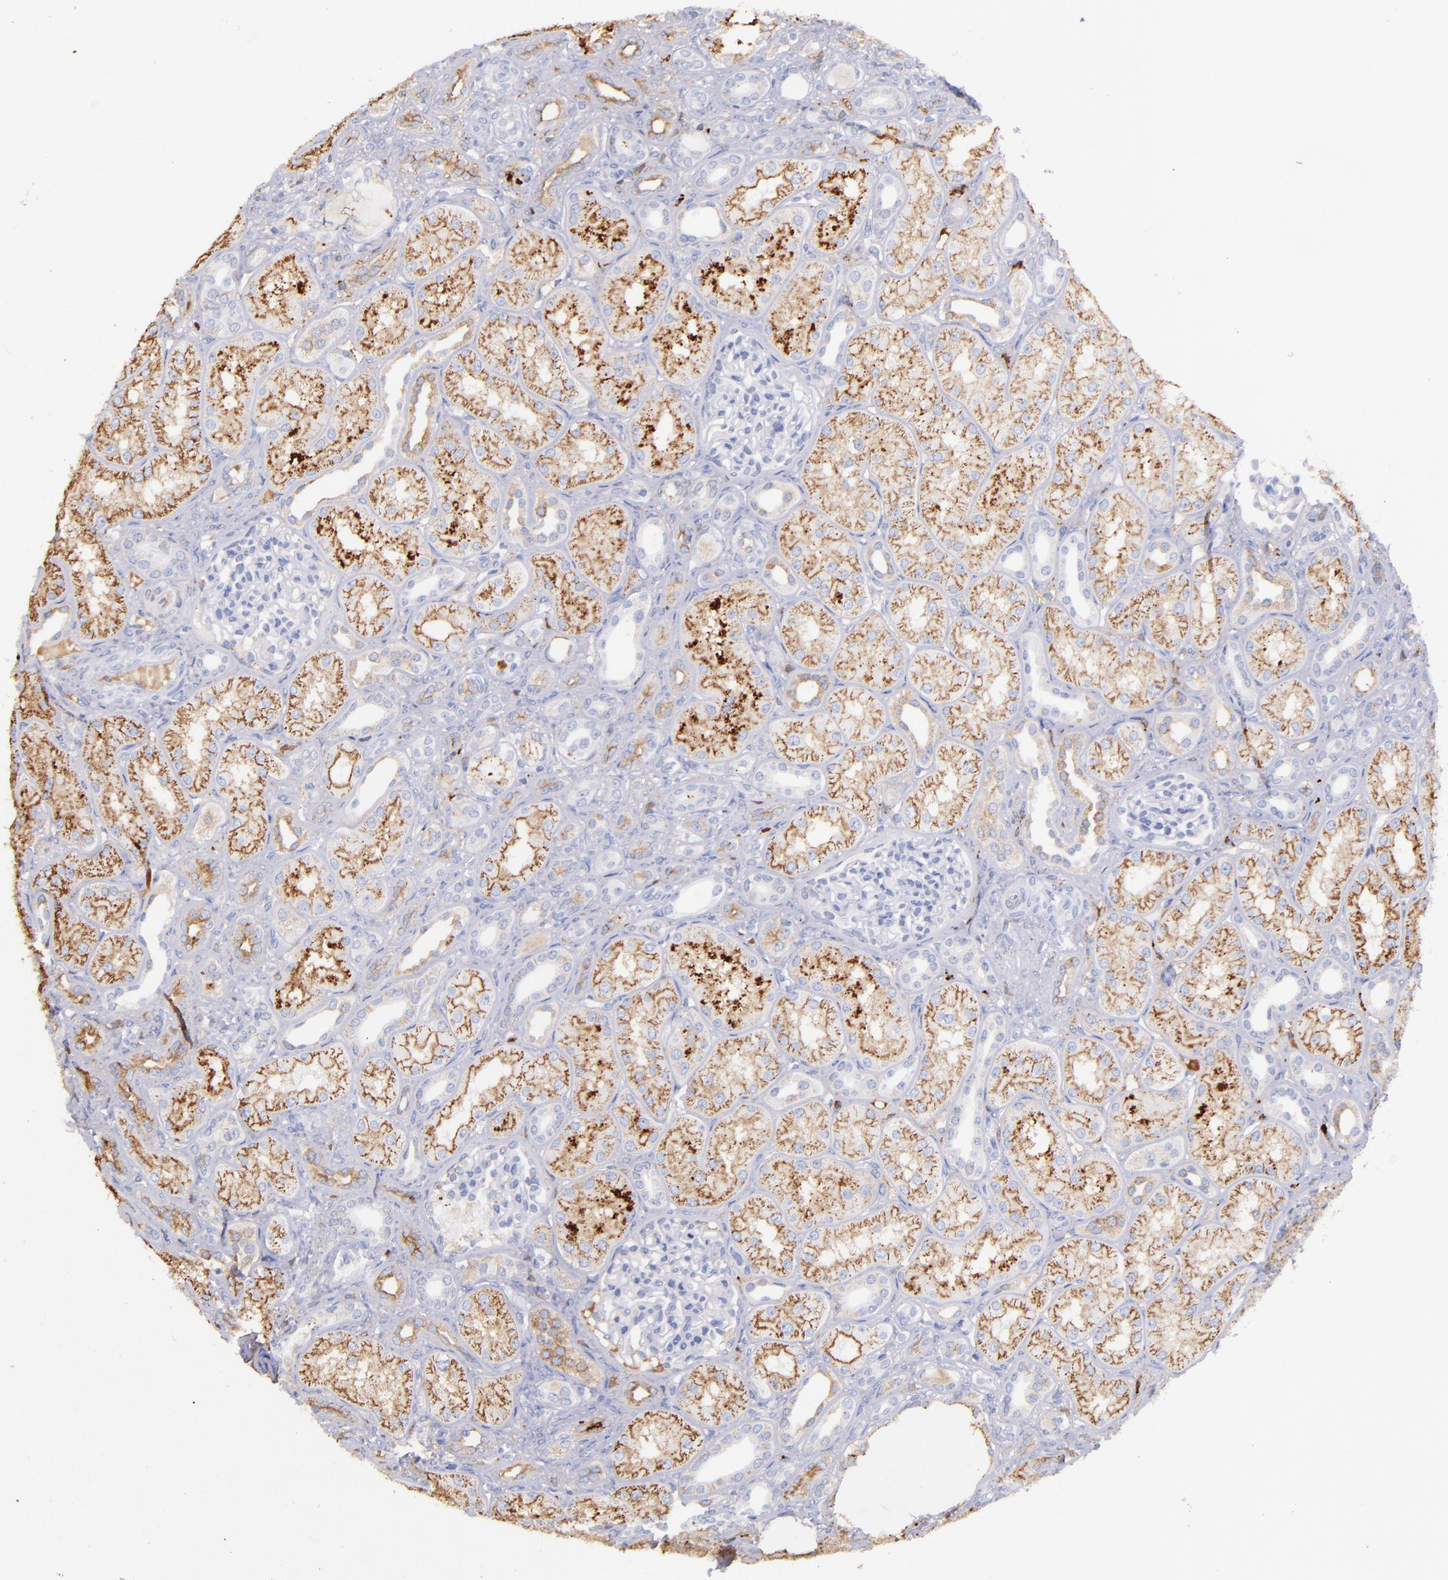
{"staining": {"intensity": "moderate", "quantity": "25%-75%", "location": "cytoplasmic/membranous"}, "tissue": "kidney", "cell_type": "Cells in glomeruli", "image_type": "normal", "snomed": [{"axis": "morphology", "description": "Normal tissue, NOS"}, {"axis": "topography", "description": "Kidney"}], "caption": "Cells in glomeruli demonstrate medium levels of moderate cytoplasmic/membranous staining in about 25%-75% of cells in normal human kidney.", "gene": "KNG1", "patient": {"sex": "male", "age": 7}}